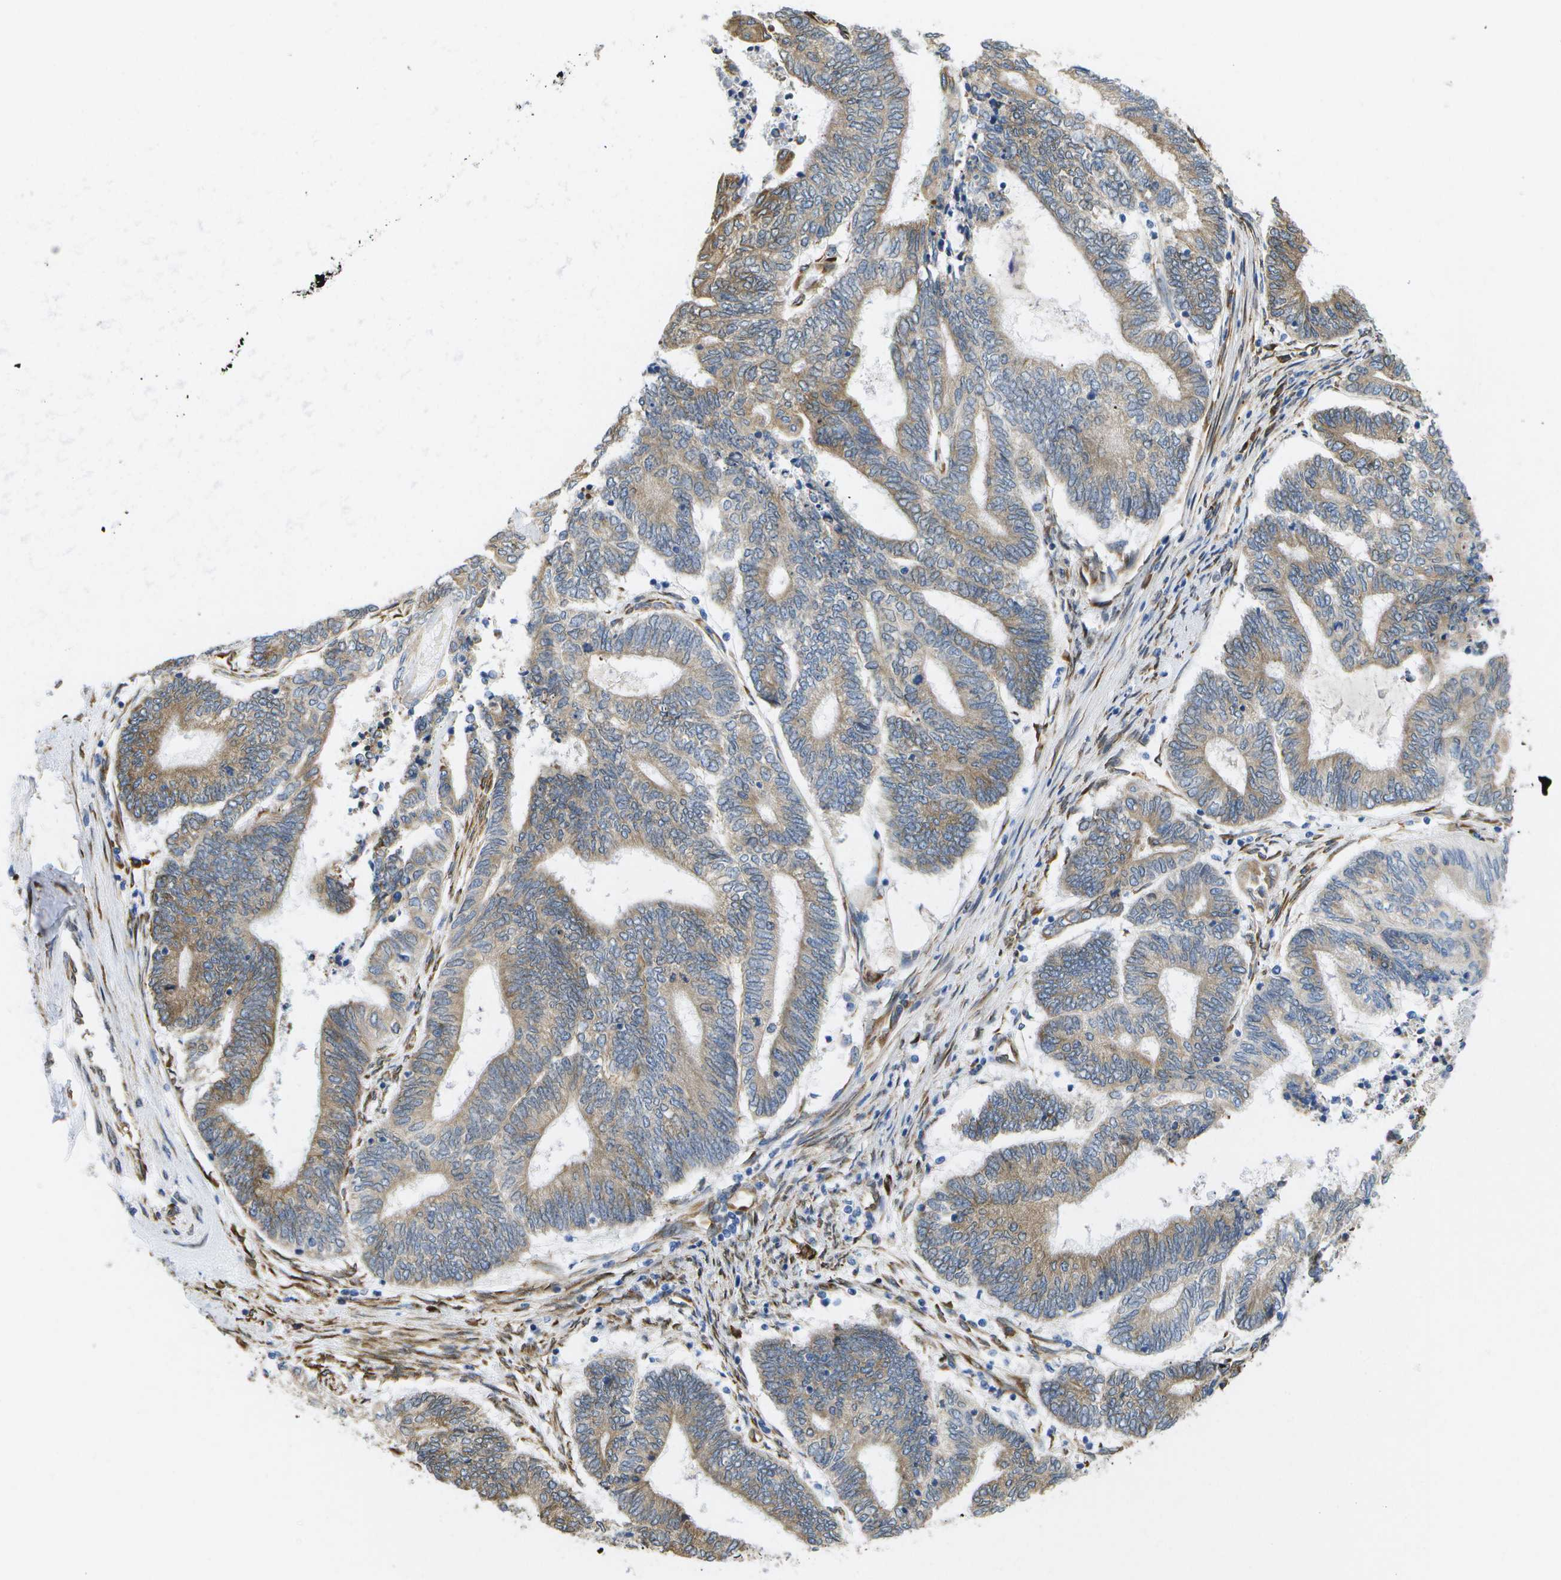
{"staining": {"intensity": "moderate", "quantity": ">75%", "location": "cytoplasmic/membranous"}, "tissue": "endometrial cancer", "cell_type": "Tumor cells", "image_type": "cancer", "snomed": [{"axis": "morphology", "description": "Adenocarcinoma, NOS"}, {"axis": "topography", "description": "Uterus"}, {"axis": "topography", "description": "Endometrium"}], "caption": "High-magnification brightfield microscopy of endometrial cancer (adenocarcinoma) stained with DAB (brown) and counterstained with hematoxylin (blue). tumor cells exhibit moderate cytoplasmic/membranous staining is seen in approximately>75% of cells.", "gene": "ZDHHC17", "patient": {"sex": "female", "age": 70}}